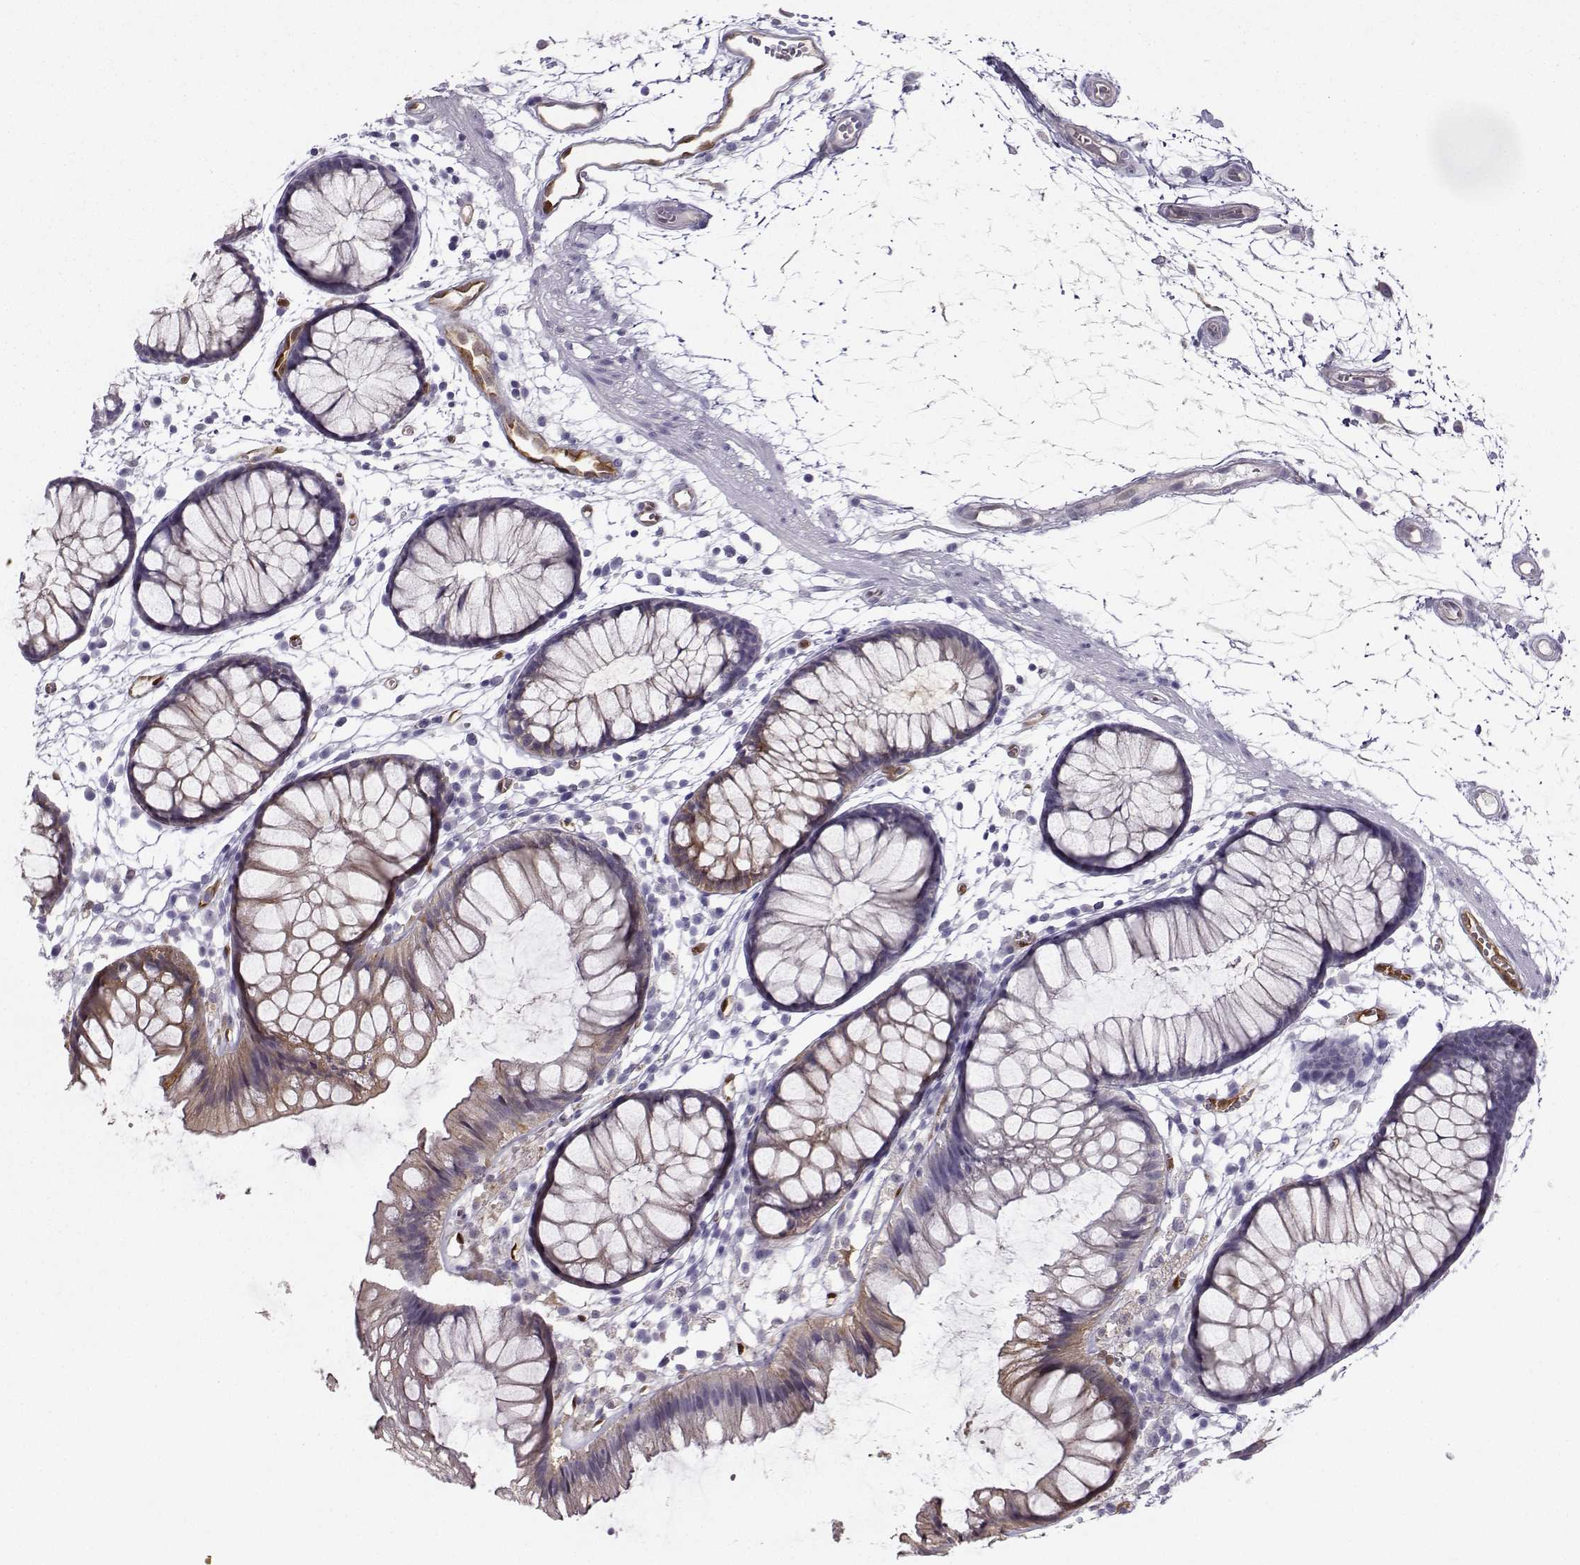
{"staining": {"intensity": "strong", "quantity": "25%-75%", "location": "cytoplasmic/membranous"}, "tissue": "colon", "cell_type": "Endothelial cells", "image_type": "normal", "snomed": [{"axis": "morphology", "description": "Normal tissue, NOS"}, {"axis": "morphology", "description": "Adenocarcinoma, NOS"}, {"axis": "topography", "description": "Colon"}], "caption": "Brown immunohistochemical staining in unremarkable human colon shows strong cytoplasmic/membranous expression in approximately 25%-75% of endothelial cells.", "gene": "NQO1", "patient": {"sex": "male", "age": 65}}